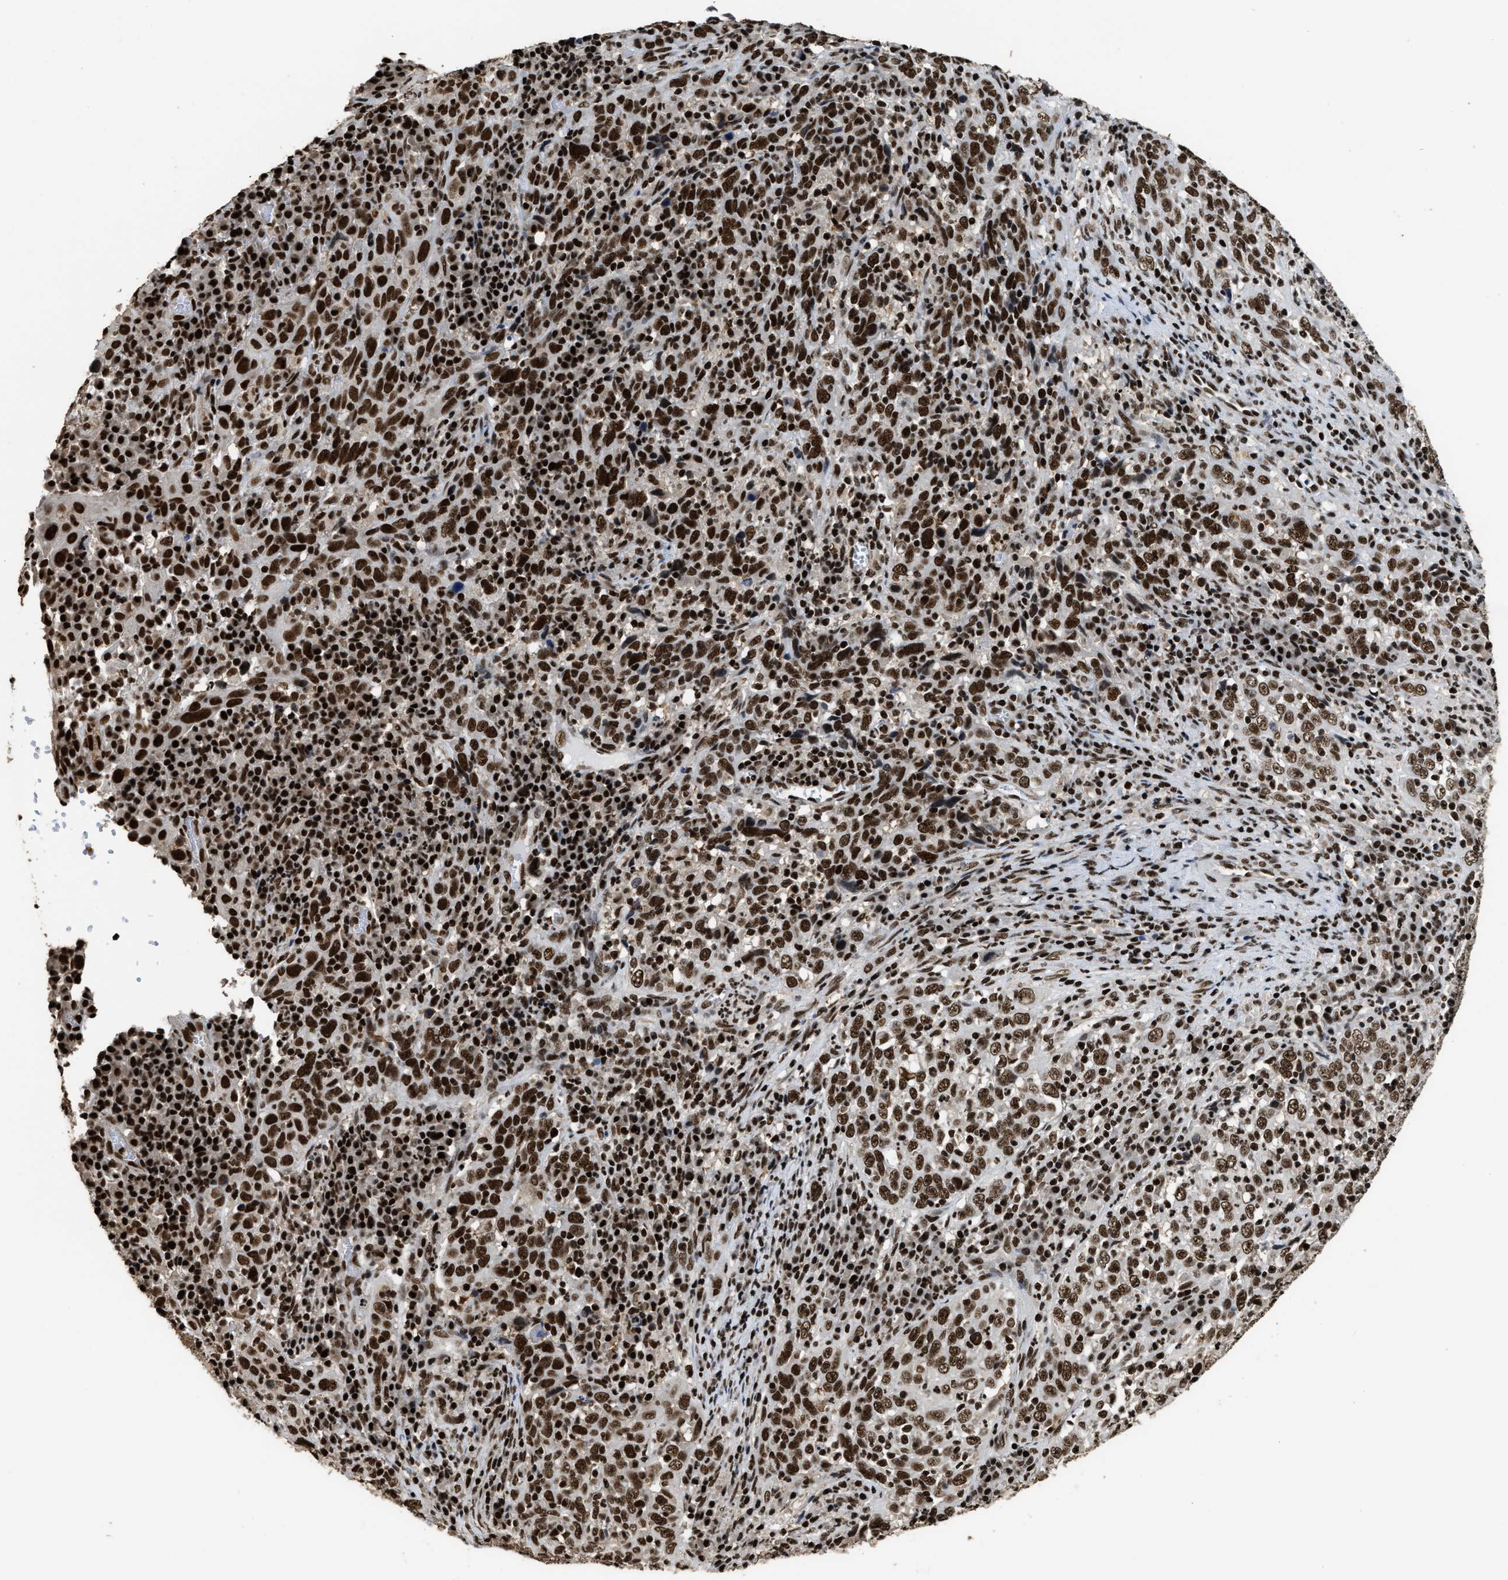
{"staining": {"intensity": "strong", "quantity": ">75%", "location": "nuclear"}, "tissue": "cervical cancer", "cell_type": "Tumor cells", "image_type": "cancer", "snomed": [{"axis": "morphology", "description": "Squamous cell carcinoma, NOS"}, {"axis": "topography", "description": "Cervix"}], "caption": "Cervical cancer (squamous cell carcinoma) stained with a protein marker exhibits strong staining in tumor cells.", "gene": "RAD21", "patient": {"sex": "female", "age": 46}}